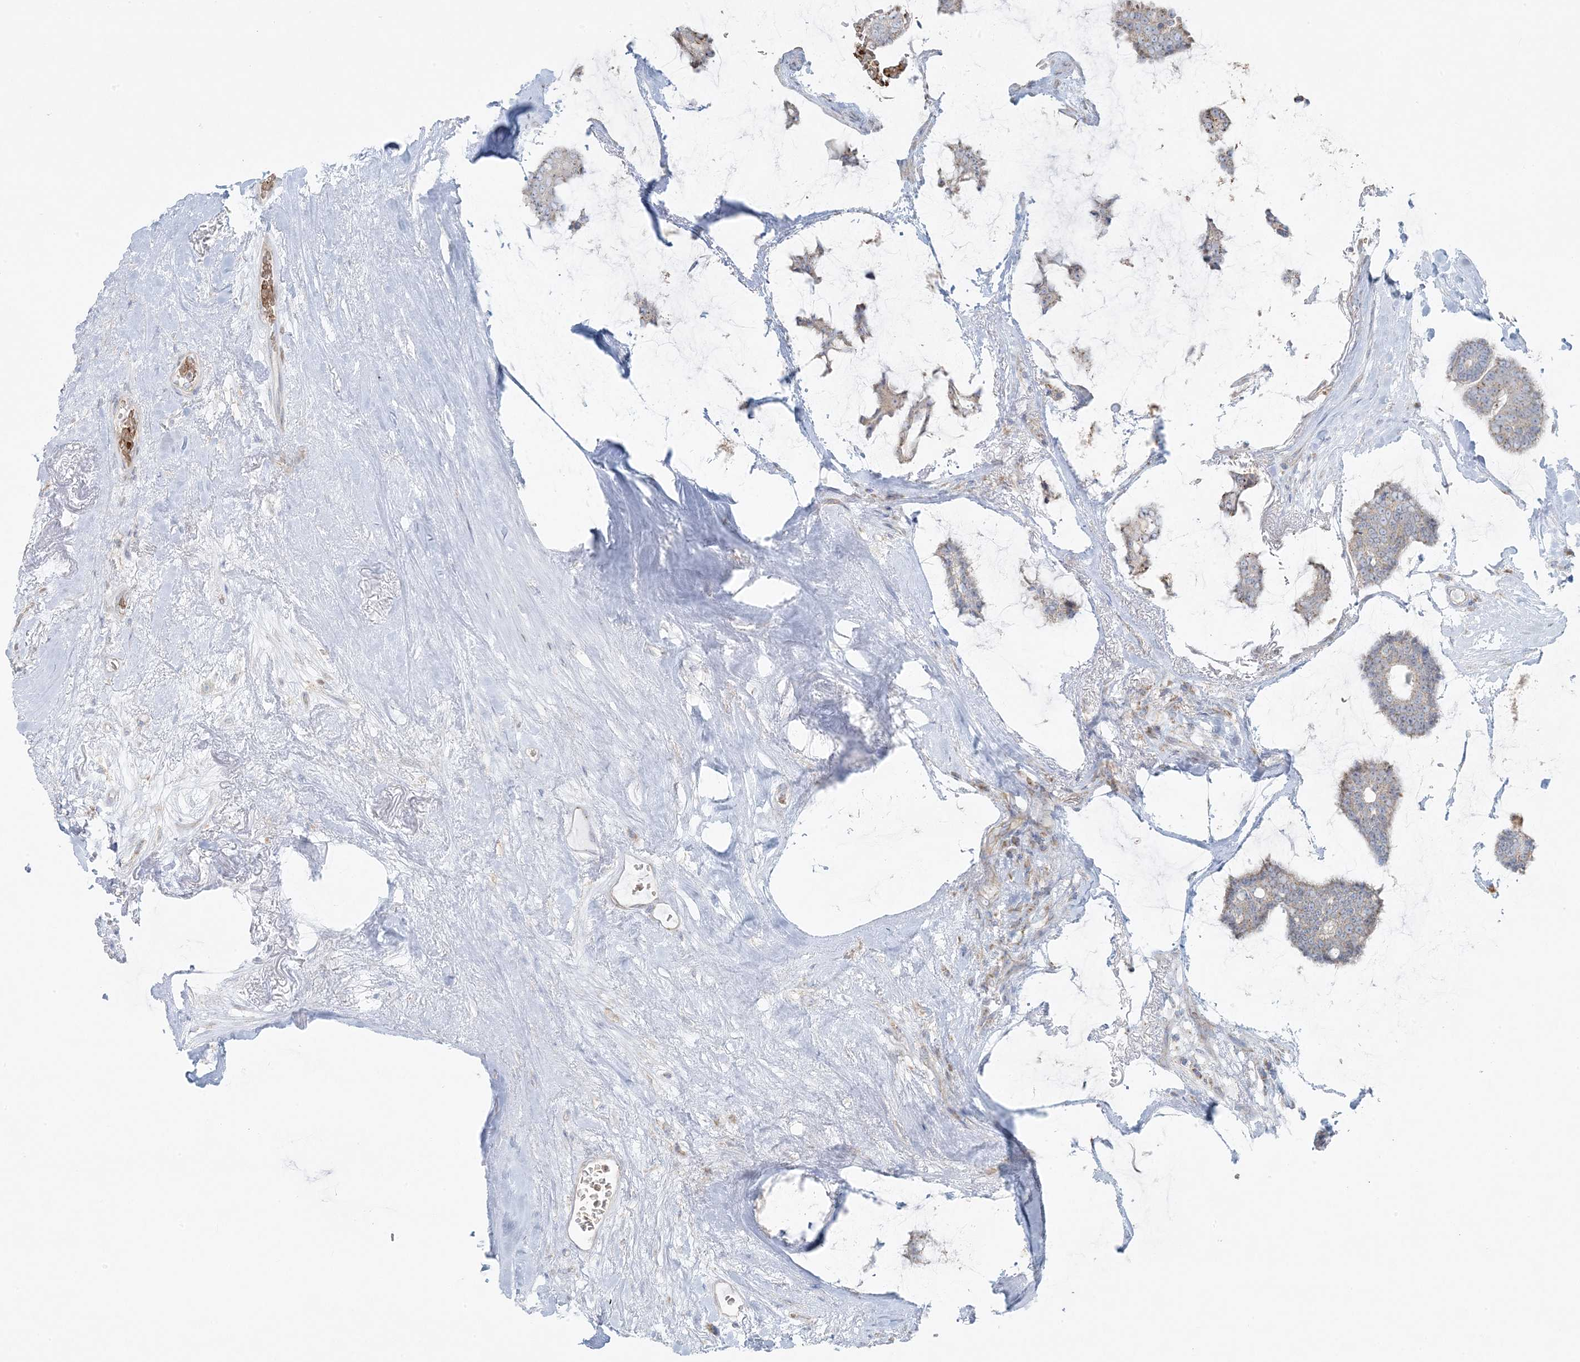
{"staining": {"intensity": "negative", "quantity": "none", "location": "none"}, "tissue": "breast cancer", "cell_type": "Tumor cells", "image_type": "cancer", "snomed": [{"axis": "morphology", "description": "Duct carcinoma"}, {"axis": "topography", "description": "Breast"}], "caption": "This image is of invasive ductal carcinoma (breast) stained with IHC to label a protein in brown with the nuclei are counter-stained blue. There is no expression in tumor cells.", "gene": "PIK3R4", "patient": {"sex": "female", "age": 93}}